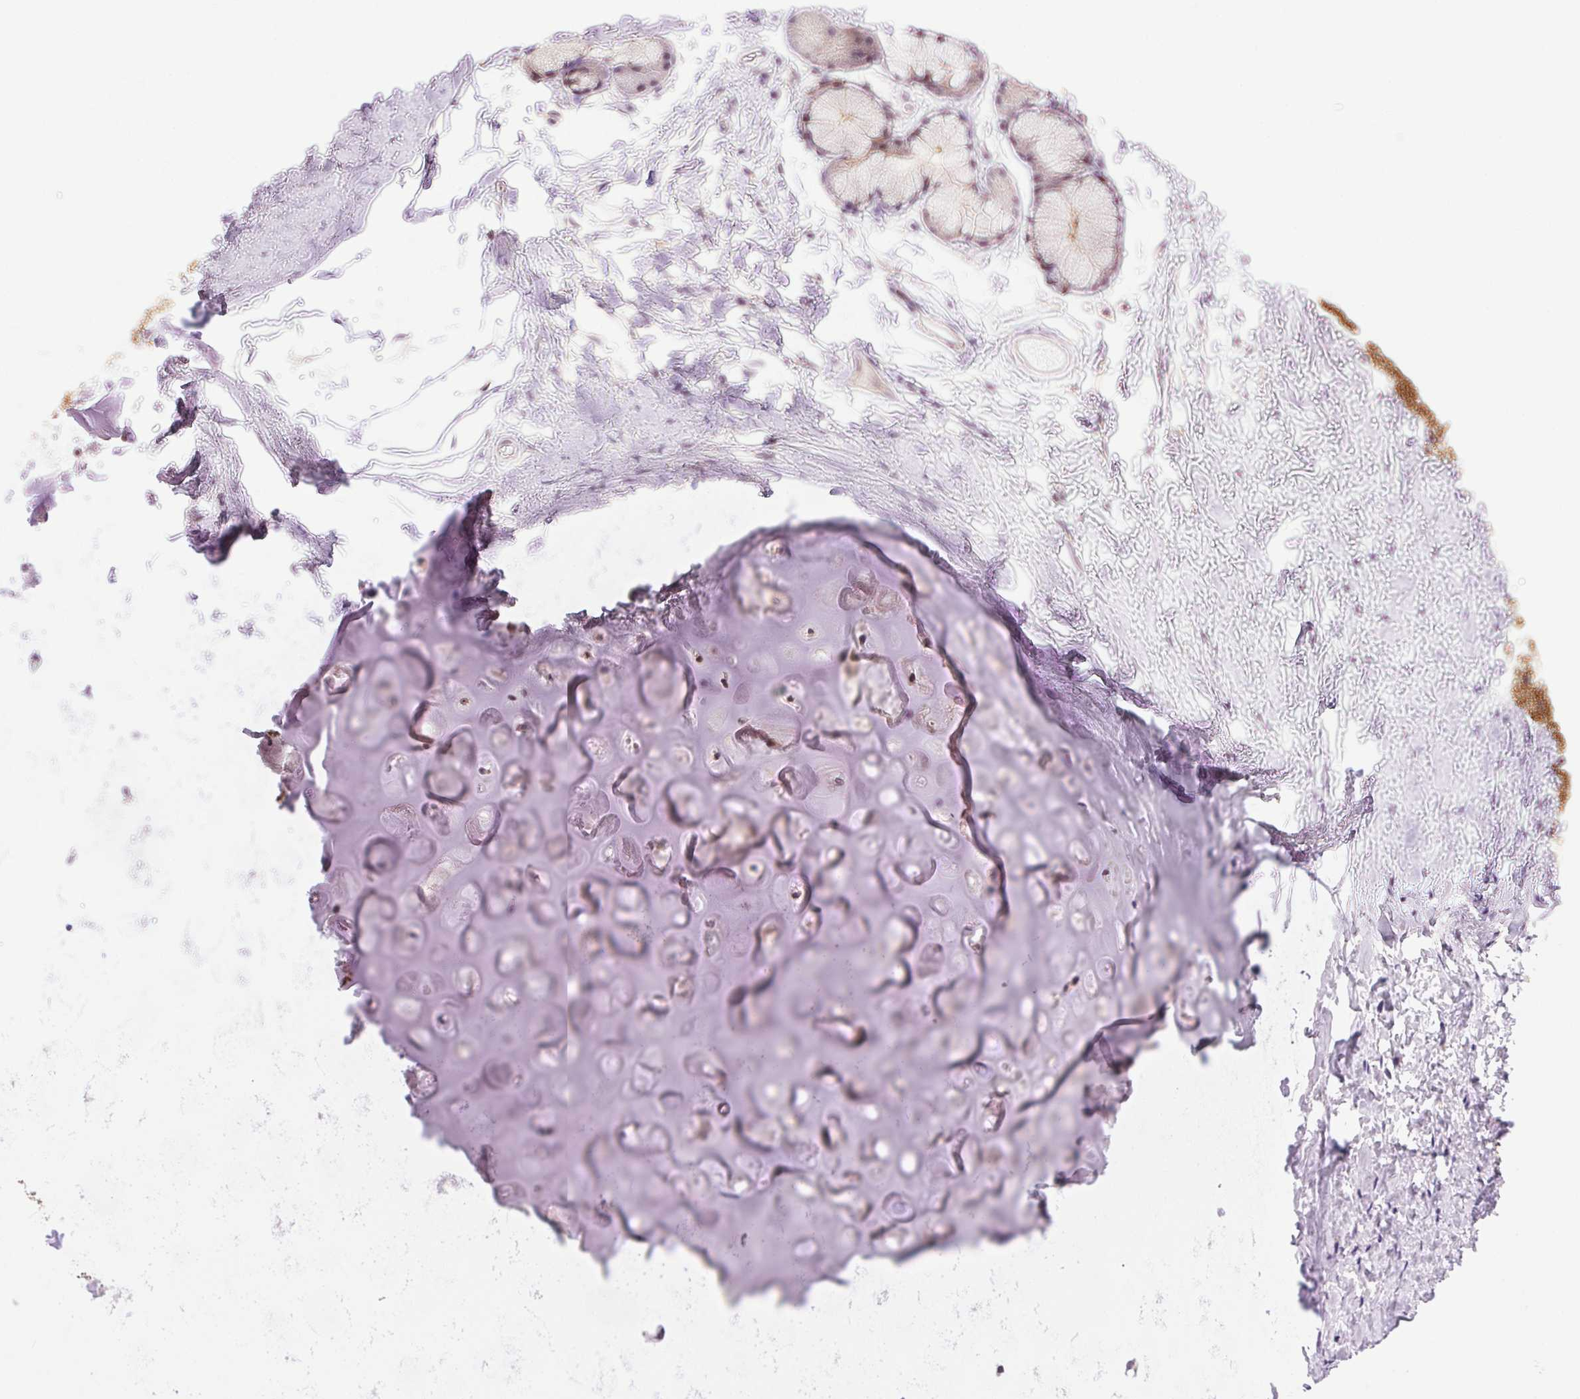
{"staining": {"intensity": "weak", "quantity": "25%-75%", "location": "cytoplasmic/membranous,nuclear"}, "tissue": "soft tissue", "cell_type": "Chondrocytes", "image_type": "normal", "snomed": [{"axis": "morphology", "description": "Normal tissue, NOS"}, {"axis": "topography", "description": "Cartilage tissue"}, {"axis": "topography", "description": "Bronchus"}], "caption": "Chondrocytes exhibit low levels of weak cytoplasmic/membranous,nuclear expression in about 25%-75% of cells in normal human soft tissue.", "gene": "SYT11", "patient": {"sex": "female", "age": 79}}